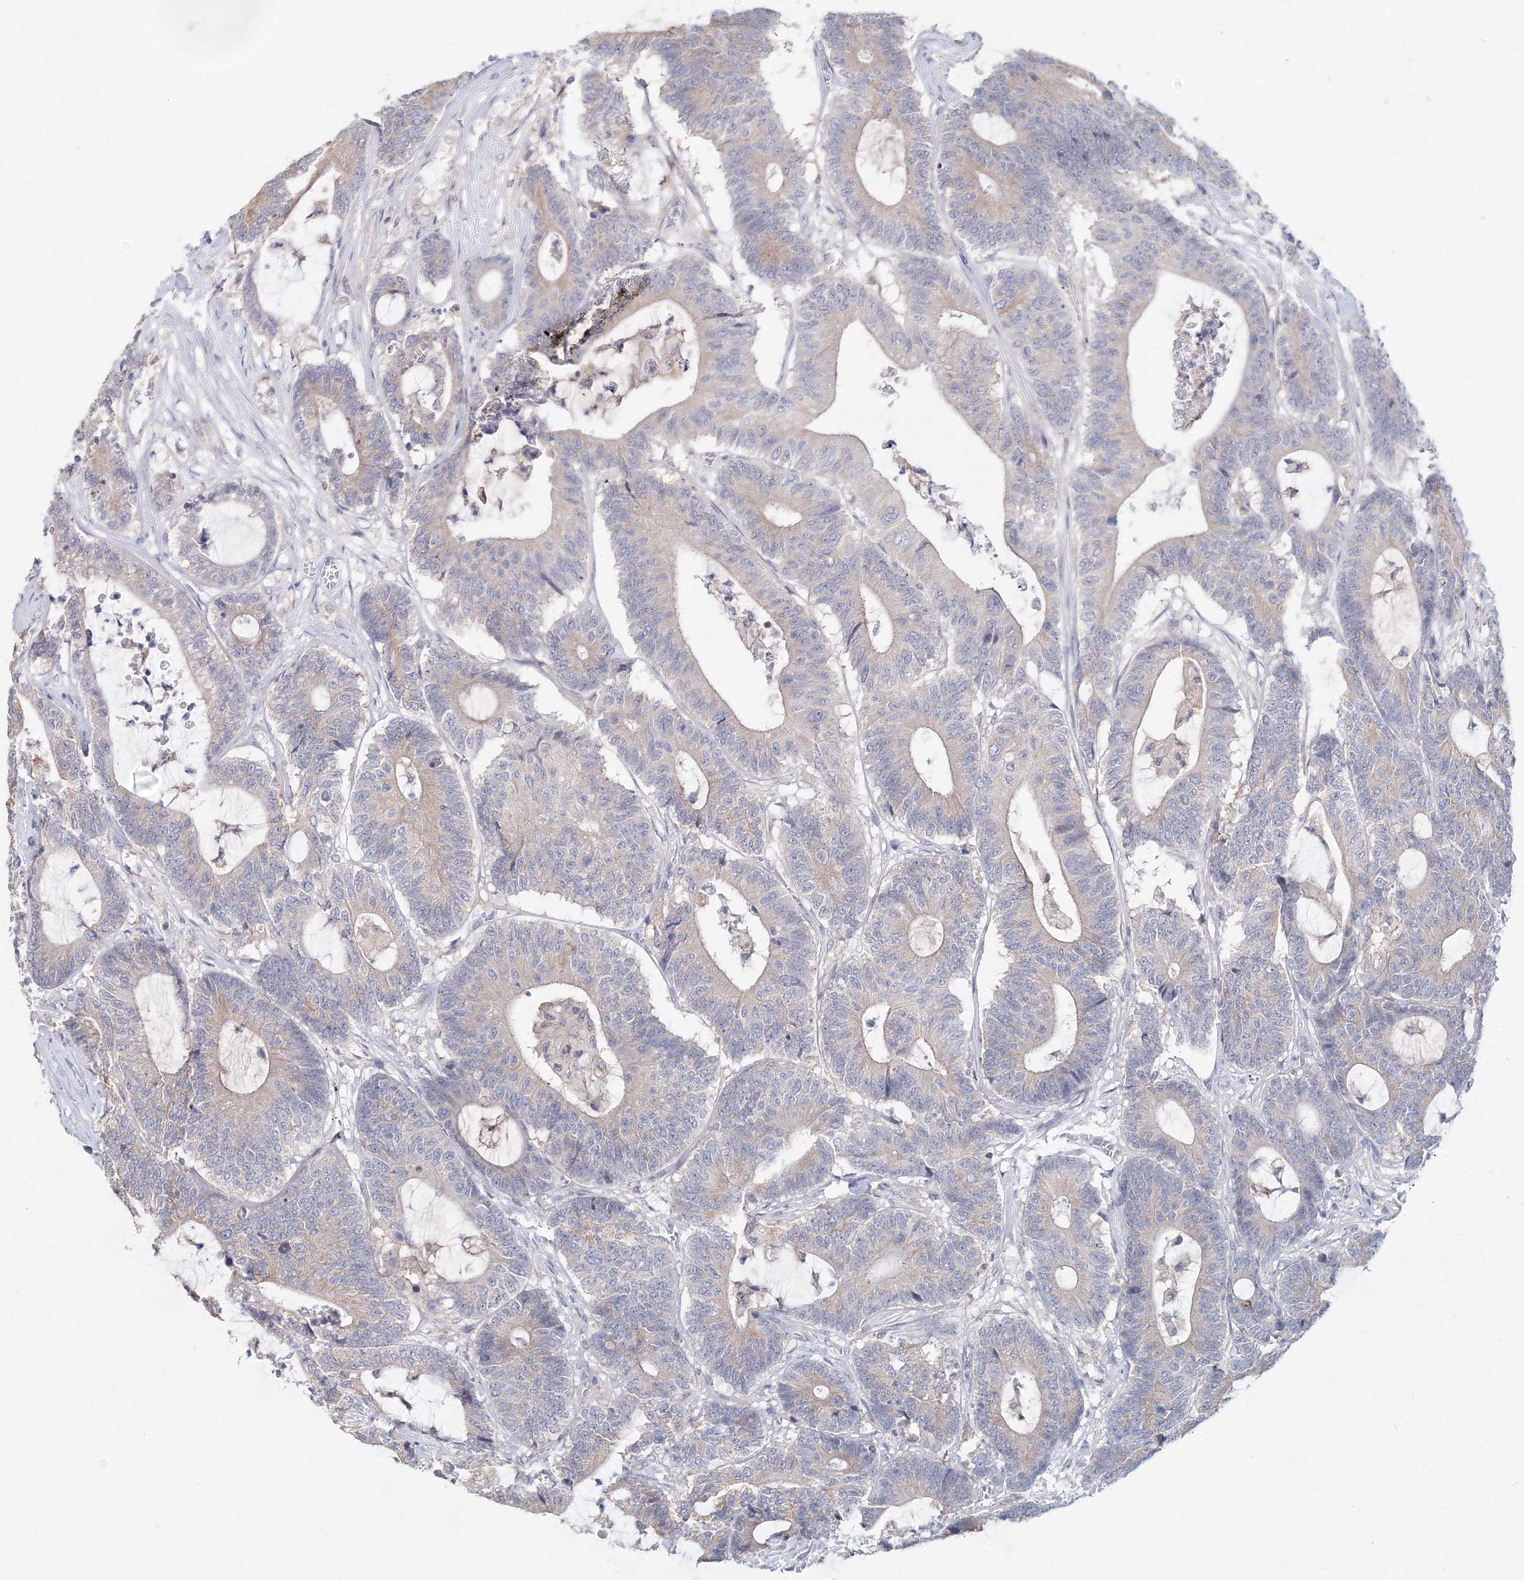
{"staining": {"intensity": "weak", "quantity": "<25%", "location": "cytoplasmic/membranous"}, "tissue": "colorectal cancer", "cell_type": "Tumor cells", "image_type": "cancer", "snomed": [{"axis": "morphology", "description": "Adenocarcinoma, NOS"}, {"axis": "topography", "description": "Colon"}], "caption": "Immunohistochemical staining of human colorectal adenocarcinoma demonstrates no significant positivity in tumor cells.", "gene": "SLC7A7", "patient": {"sex": "female", "age": 84}}